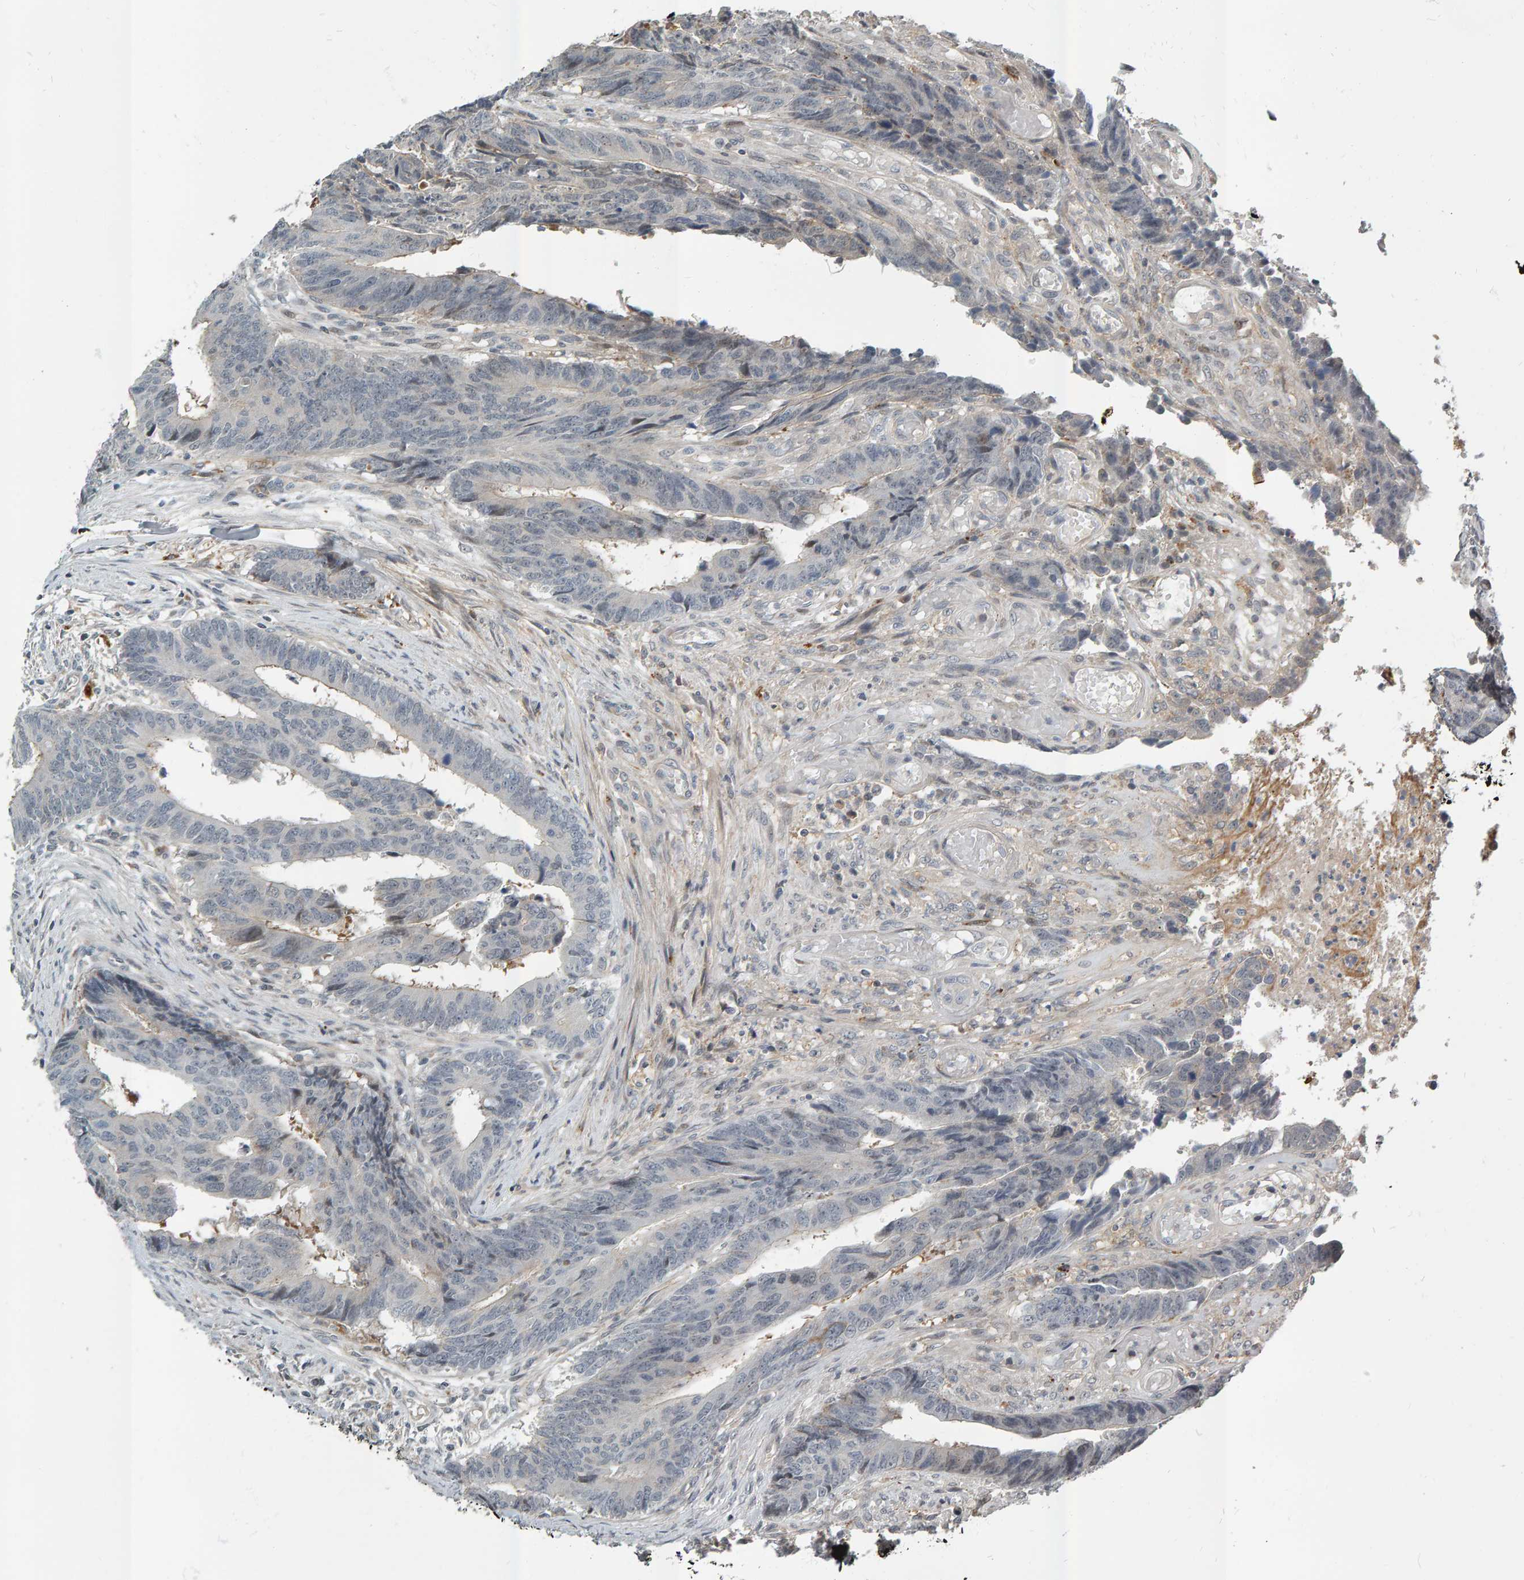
{"staining": {"intensity": "weak", "quantity": "<25%", "location": "cytoplasmic/membranous"}, "tissue": "colorectal cancer", "cell_type": "Tumor cells", "image_type": "cancer", "snomed": [{"axis": "morphology", "description": "Adenocarcinoma, NOS"}, {"axis": "topography", "description": "Rectum"}], "caption": "Human colorectal cancer (adenocarcinoma) stained for a protein using IHC exhibits no staining in tumor cells.", "gene": "ZNF160", "patient": {"sex": "male", "age": 84}}